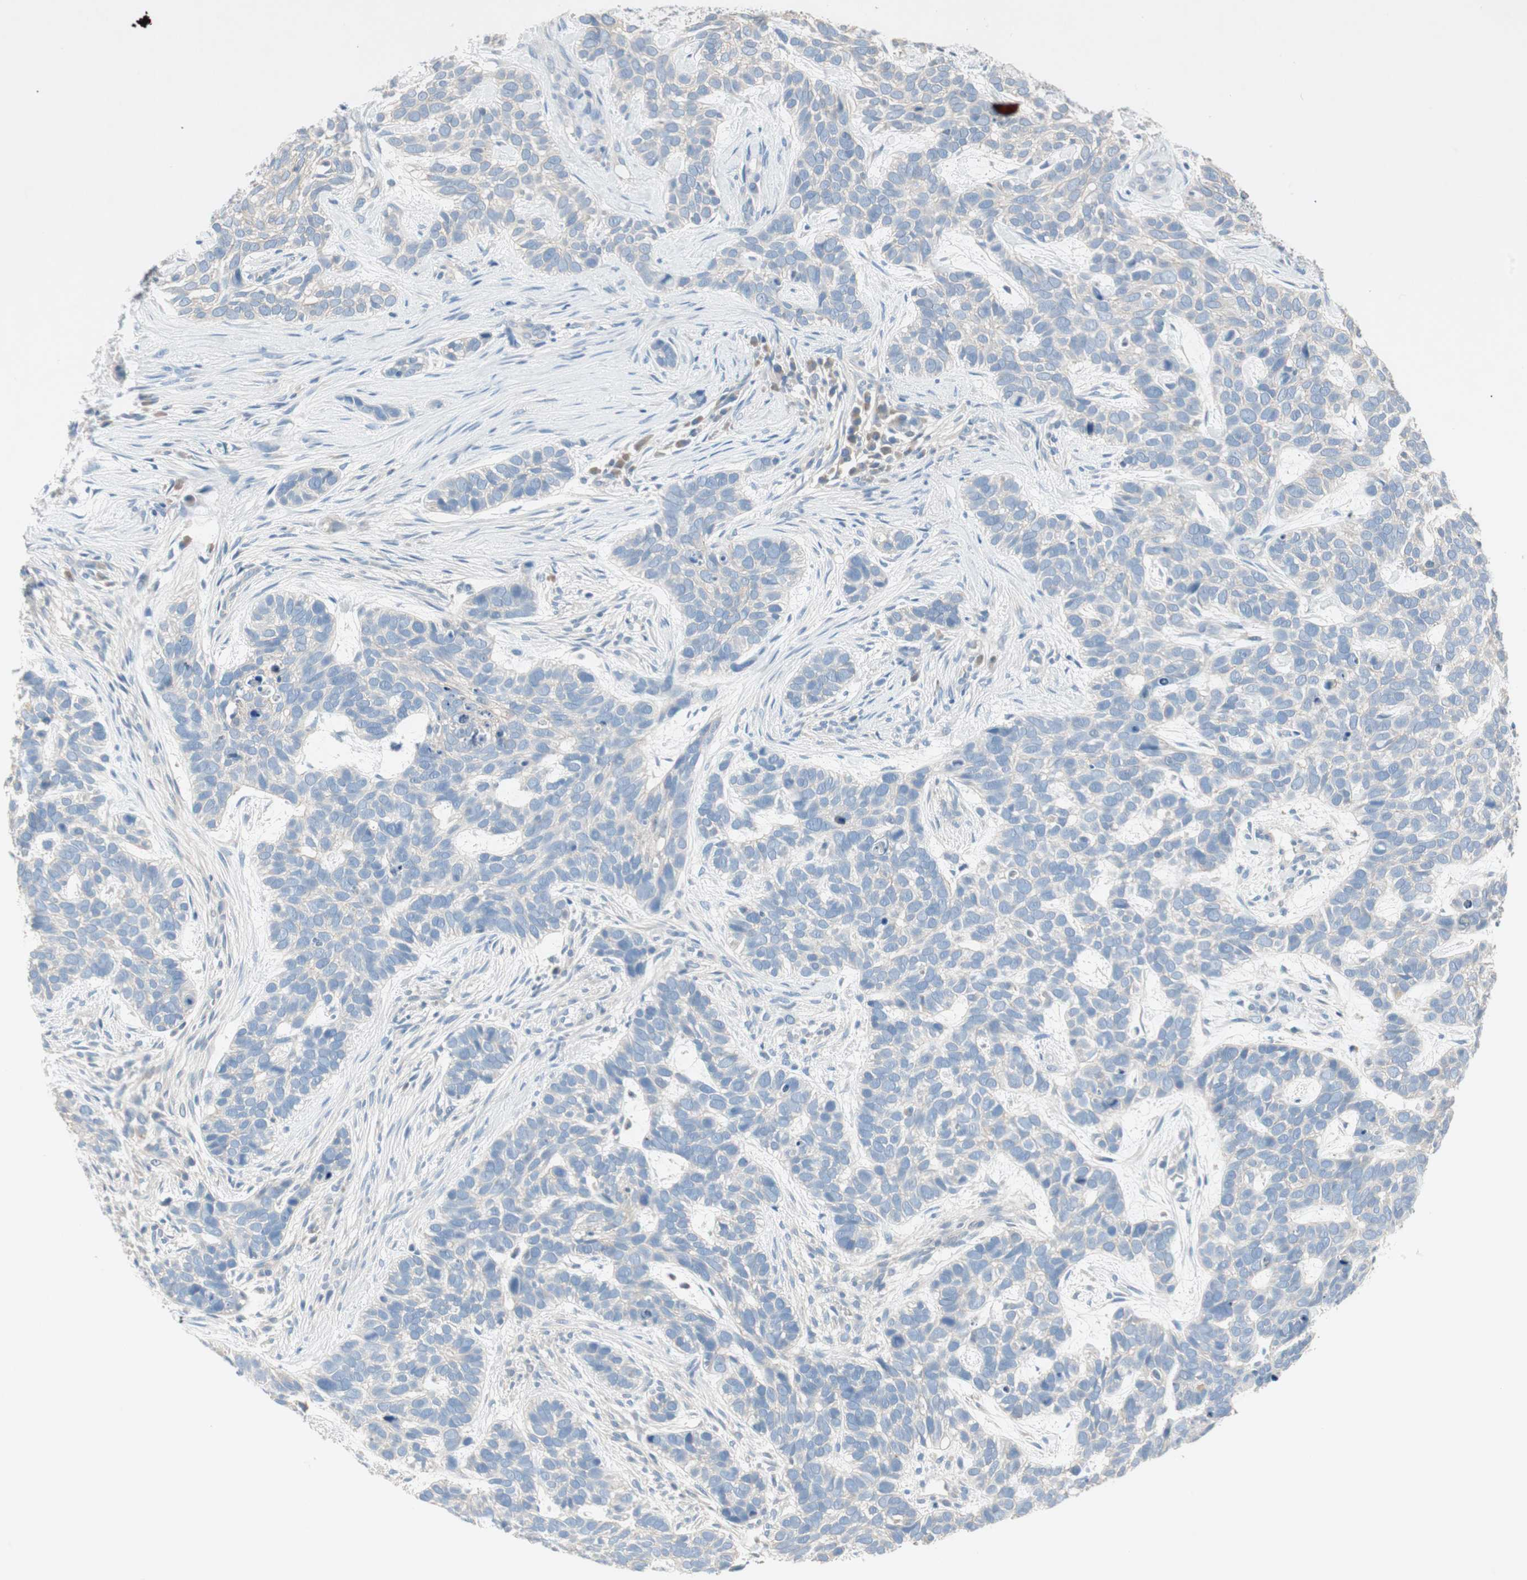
{"staining": {"intensity": "negative", "quantity": "none", "location": "none"}, "tissue": "skin cancer", "cell_type": "Tumor cells", "image_type": "cancer", "snomed": [{"axis": "morphology", "description": "Basal cell carcinoma"}, {"axis": "topography", "description": "Skin"}], "caption": "Tumor cells are negative for protein expression in human skin cancer (basal cell carcinoma). Nuclei are stained in blue.", "gene": "GLUL", "patient": {"sex": "male", "age": 87}}